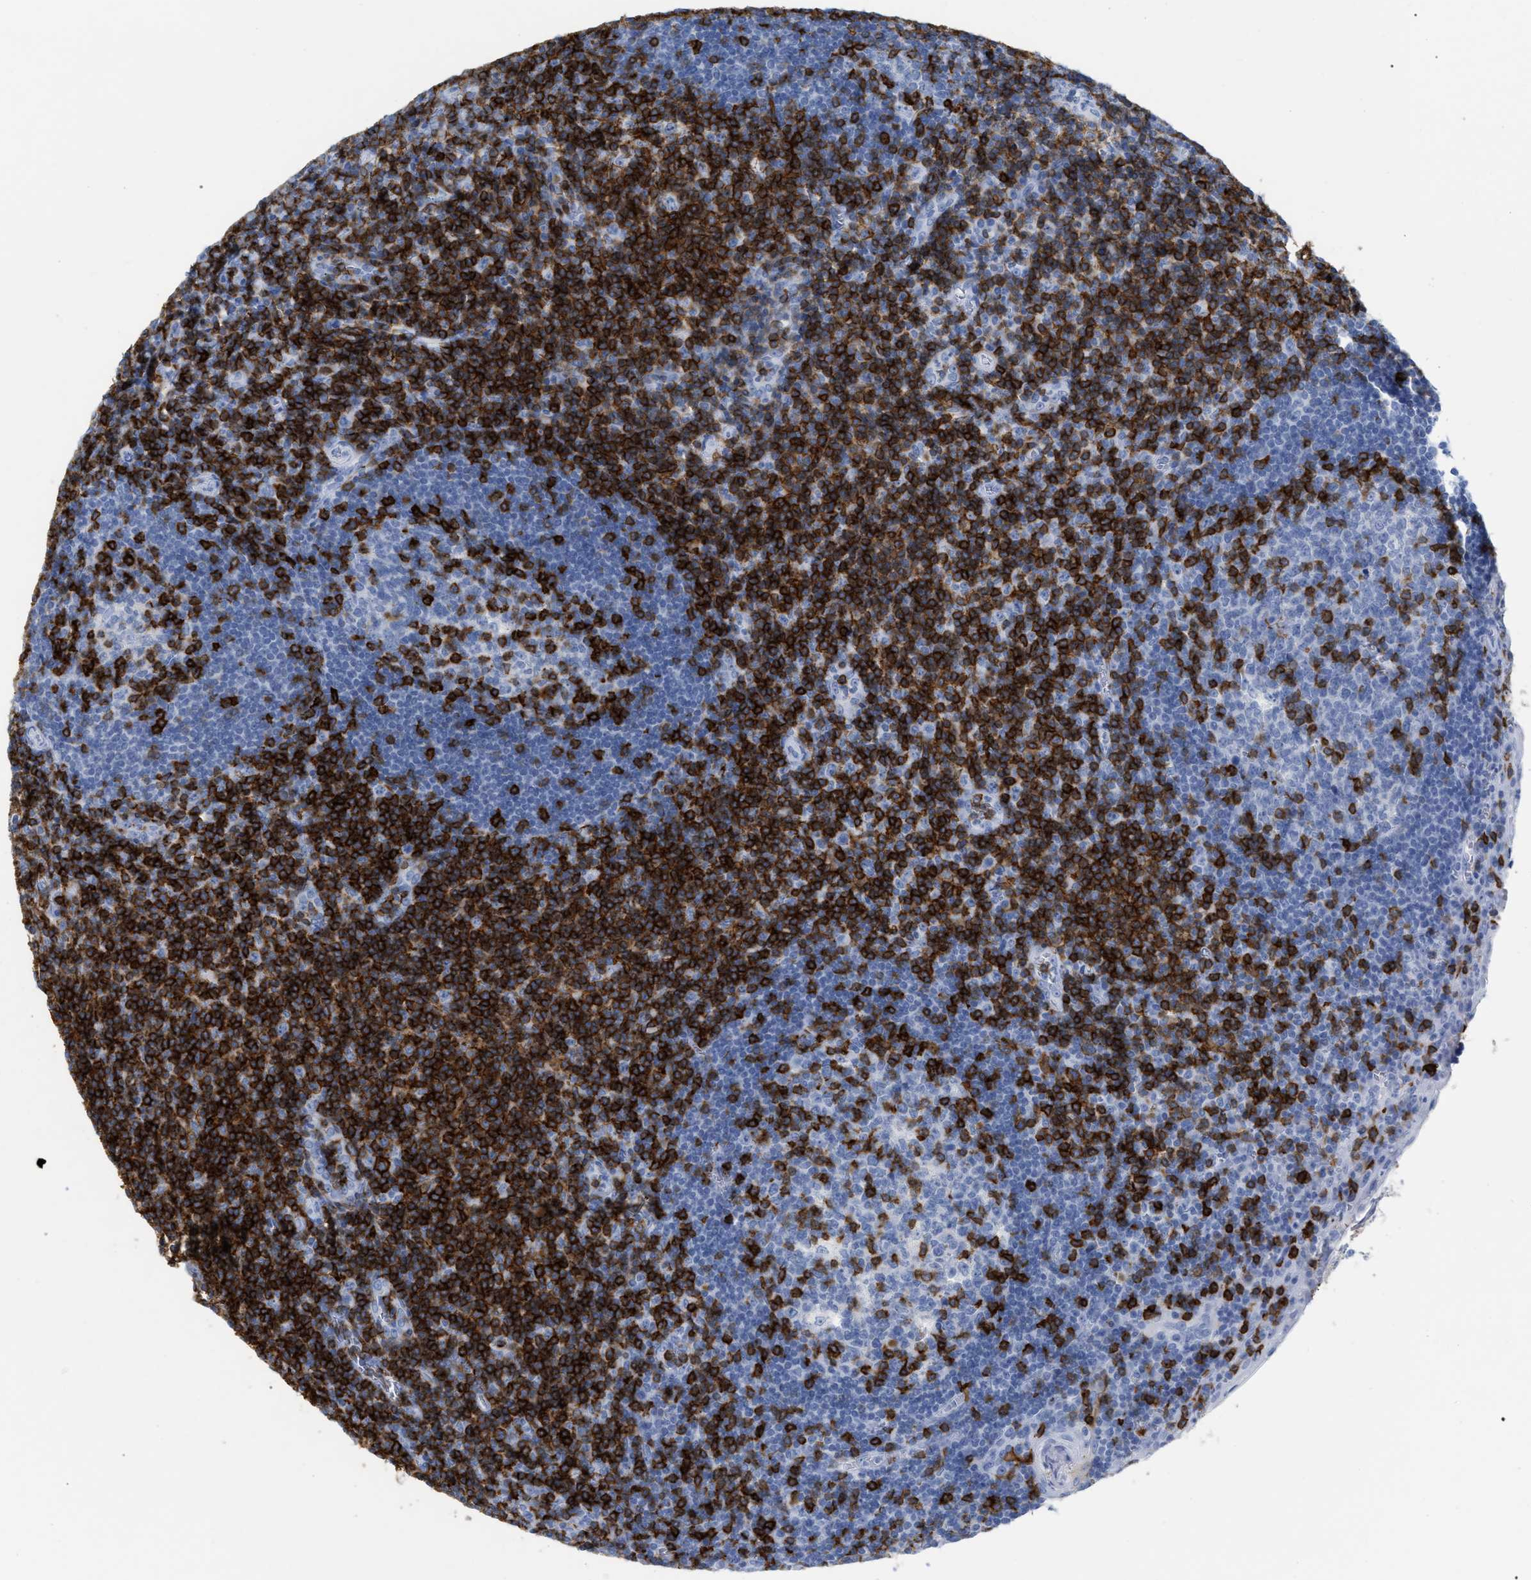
{"staining": {"intensity": "strong", "quantity": "<25%", "location": "cytoplasmic/membranous"}, "tissue": "tonsil", "cell_type": "Germinal center cells", "image_type": "normal", "snomed": [{"axis": "morphology", "description": "Normal tissue, NOS"}, {"axis": "topography", "description": "Tonsil"}], "caption": "High-magnification brightfield microscopy of normal tonsil stained with DAB (brown) and counterstained with hematoxylin (blue). germinal center cells exhibit strong cytoplasmic/membranous staining is appreciated in approximately<25% of cells.", "gene": "CD5", "patient": {"sex": "male", "age": 37}}